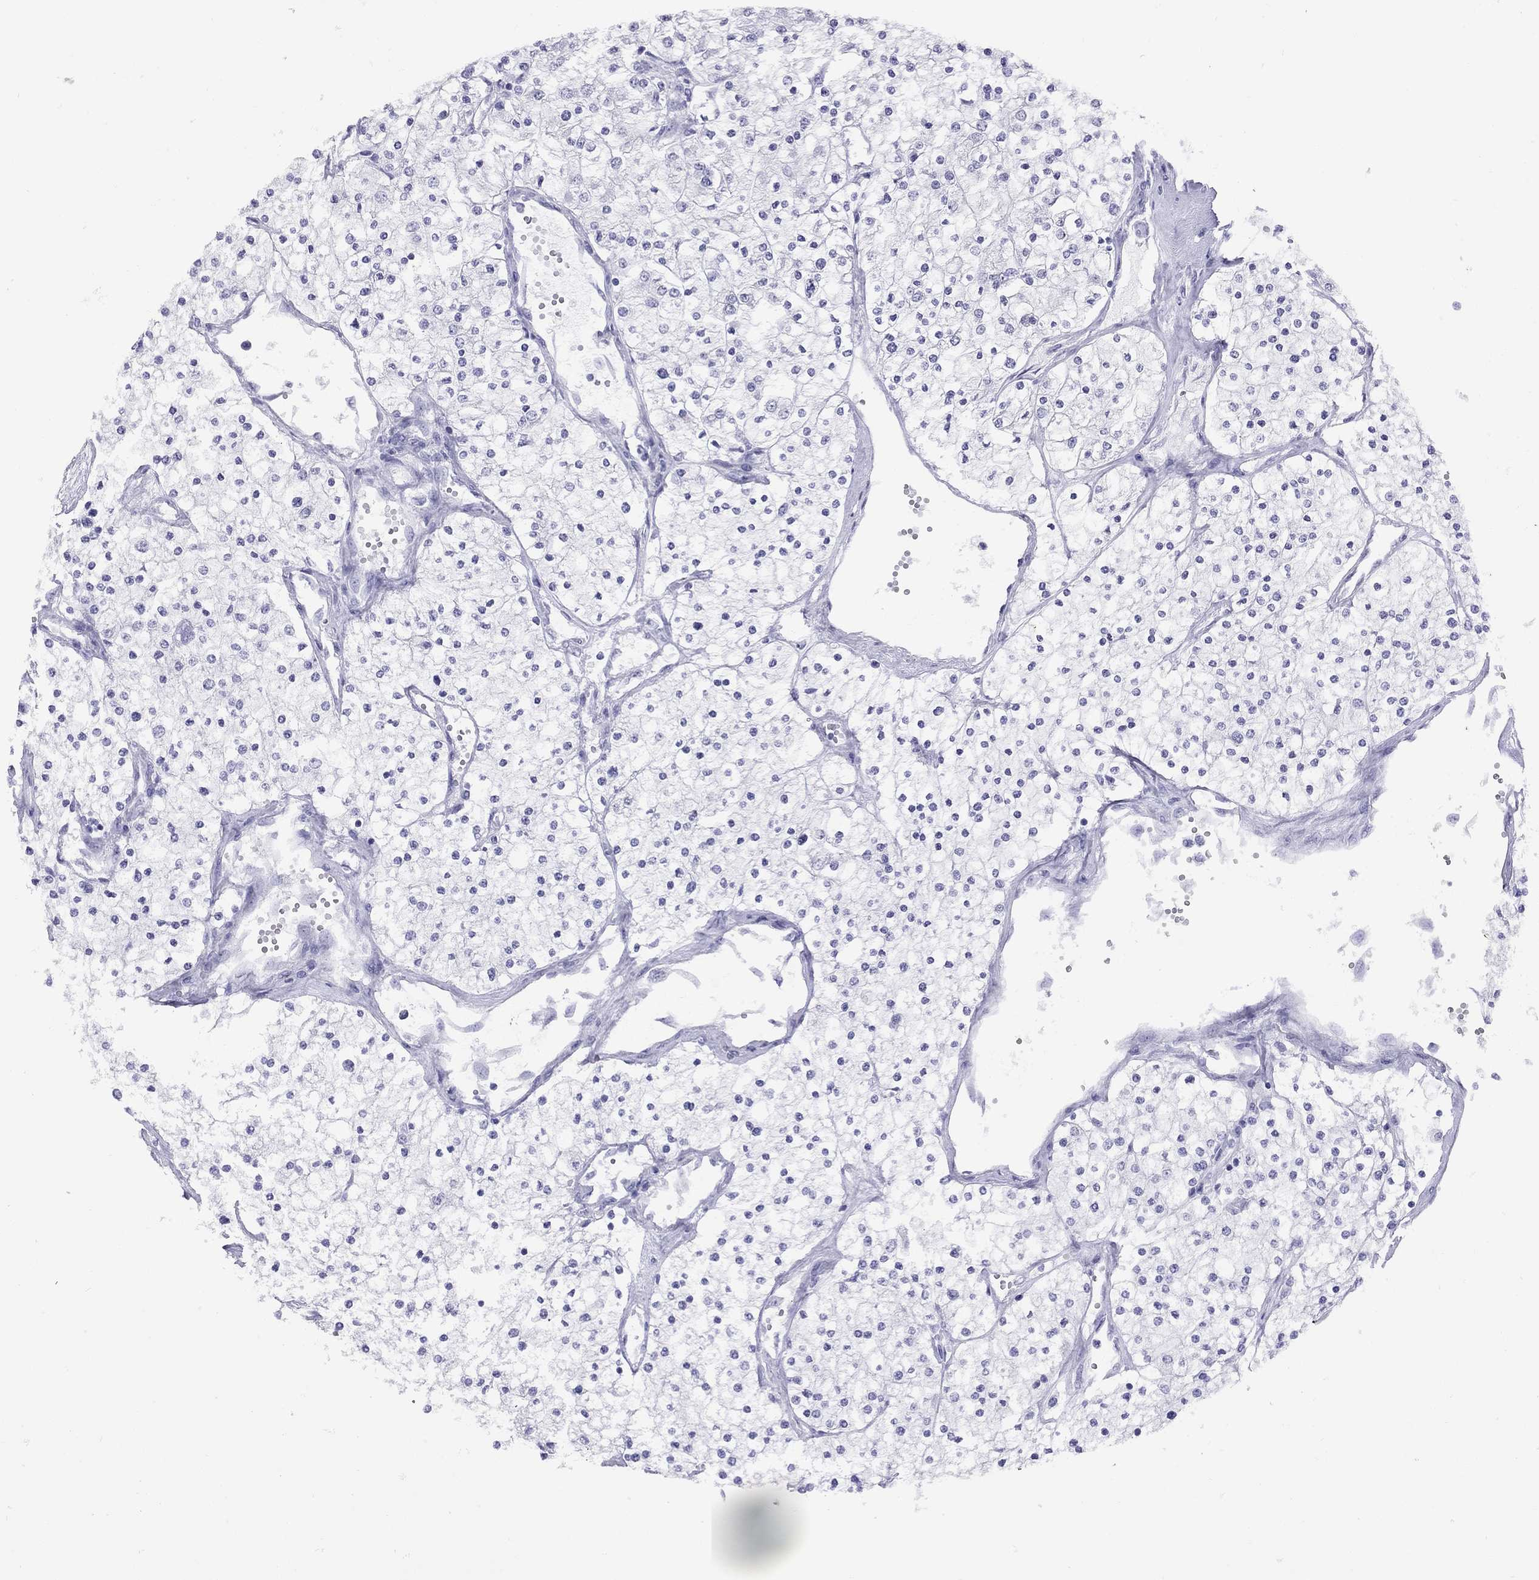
{"staining": {"intensity": "negative", "quantity": "none", "location": "none"}, "tissue": "renal cancer", "cell_type": "Tumor cells", "image_type": "cancer", "snomed": [{"axis": "morphology", "description": "Adenocarcinoma, NOS"}, {"axis": "topography", "description": "Kidney"}], "caption": "Protein analysis of renal cancer shows no significant positivity in tumor cells.", "gene": "LYAR", "patient": {"sex": "male", "age": 80}}